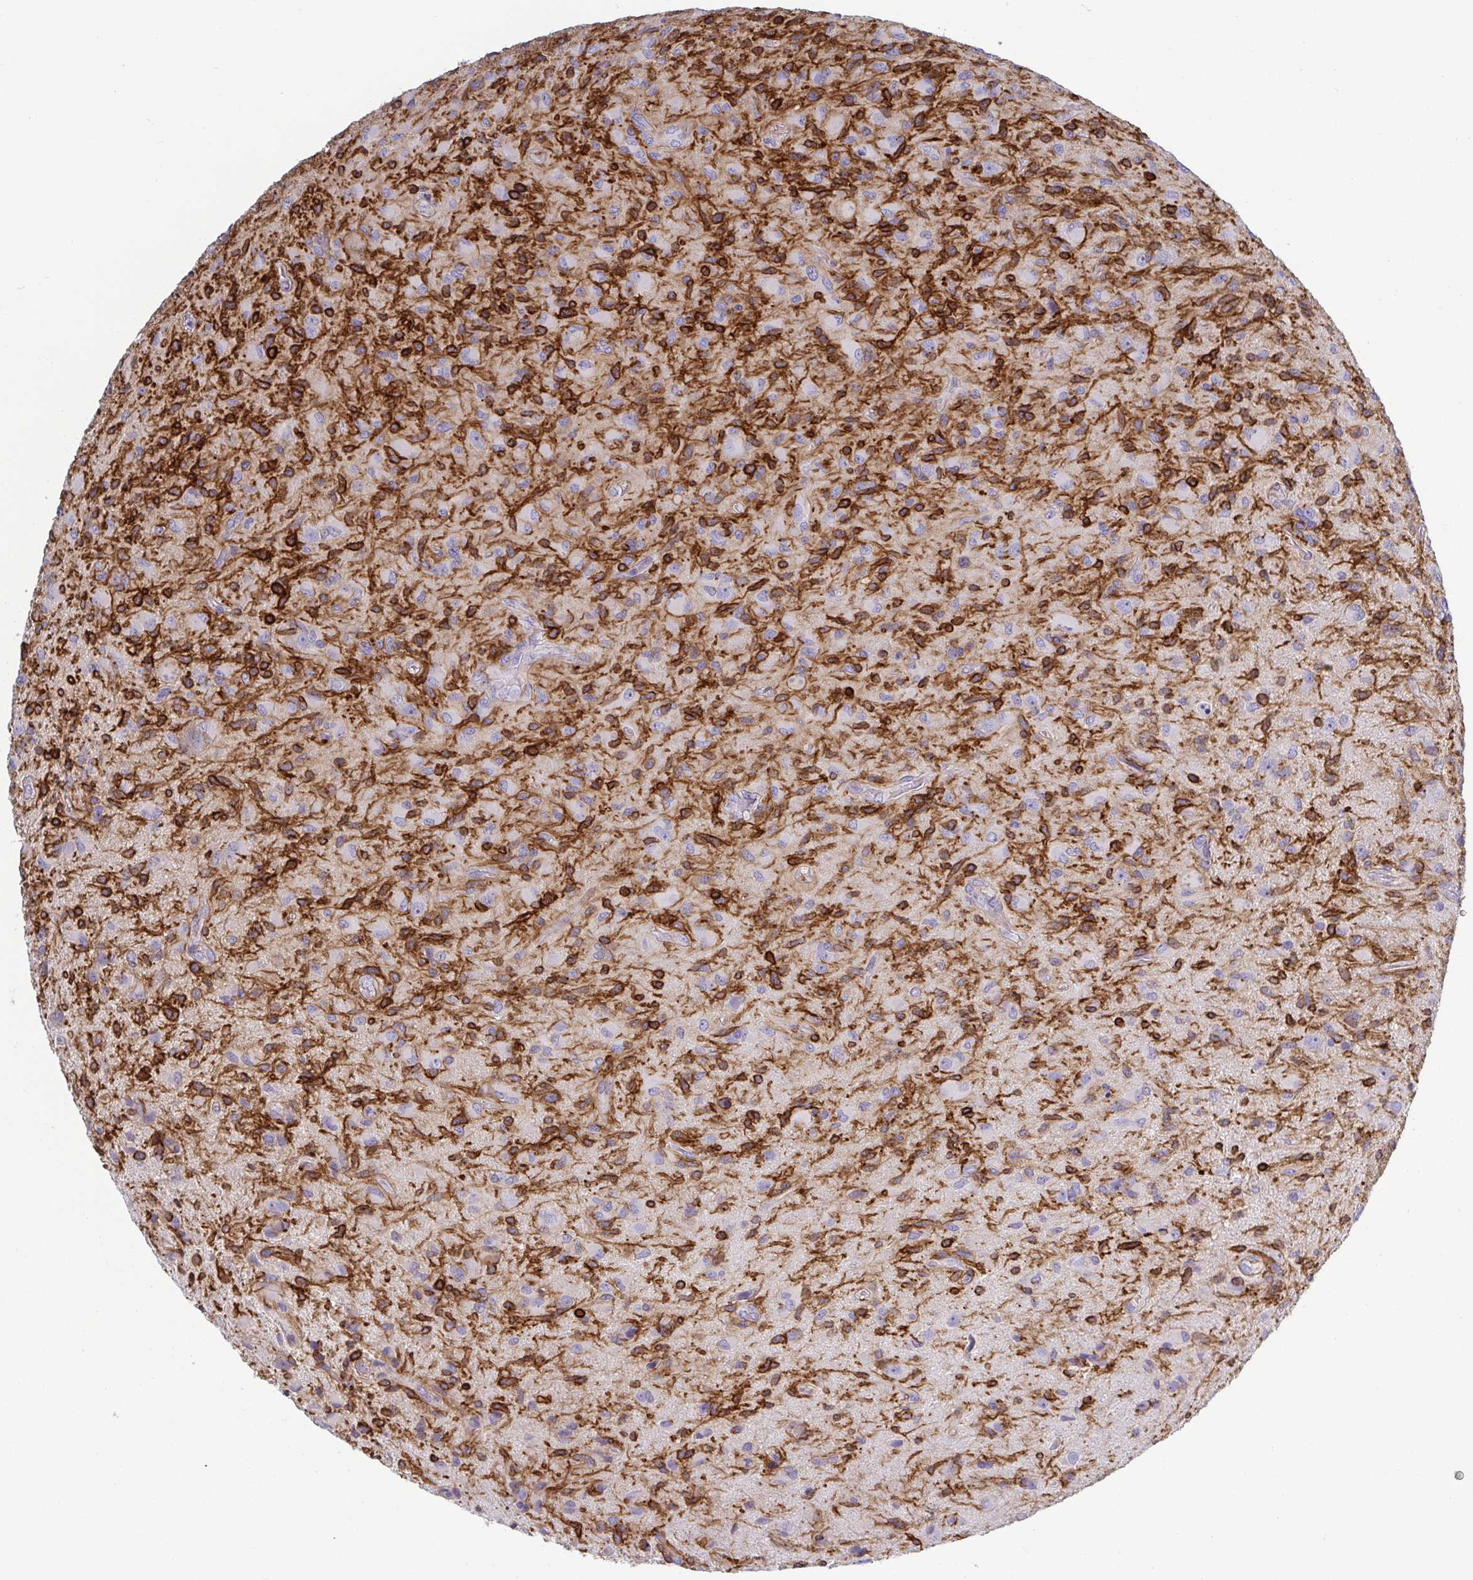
{"staining": {"intensity": "strong", "quantity": "<25%", "location": "cytoplasmic/membranous"}, "tissue": "glioma", "cell_type": "Tumor cells", "image_type": "cancer", "snomed": [{"axis": "morphology", "description": "Glioma, malignant, High grade"}, {"axis": "topography", "description": "Brain"}], "caption": "Glioma stained with a protein marker exhibits strong staining in tumor cells.", "gene": "LIMA1", "patient": {"sex": "female", "age": 65}}